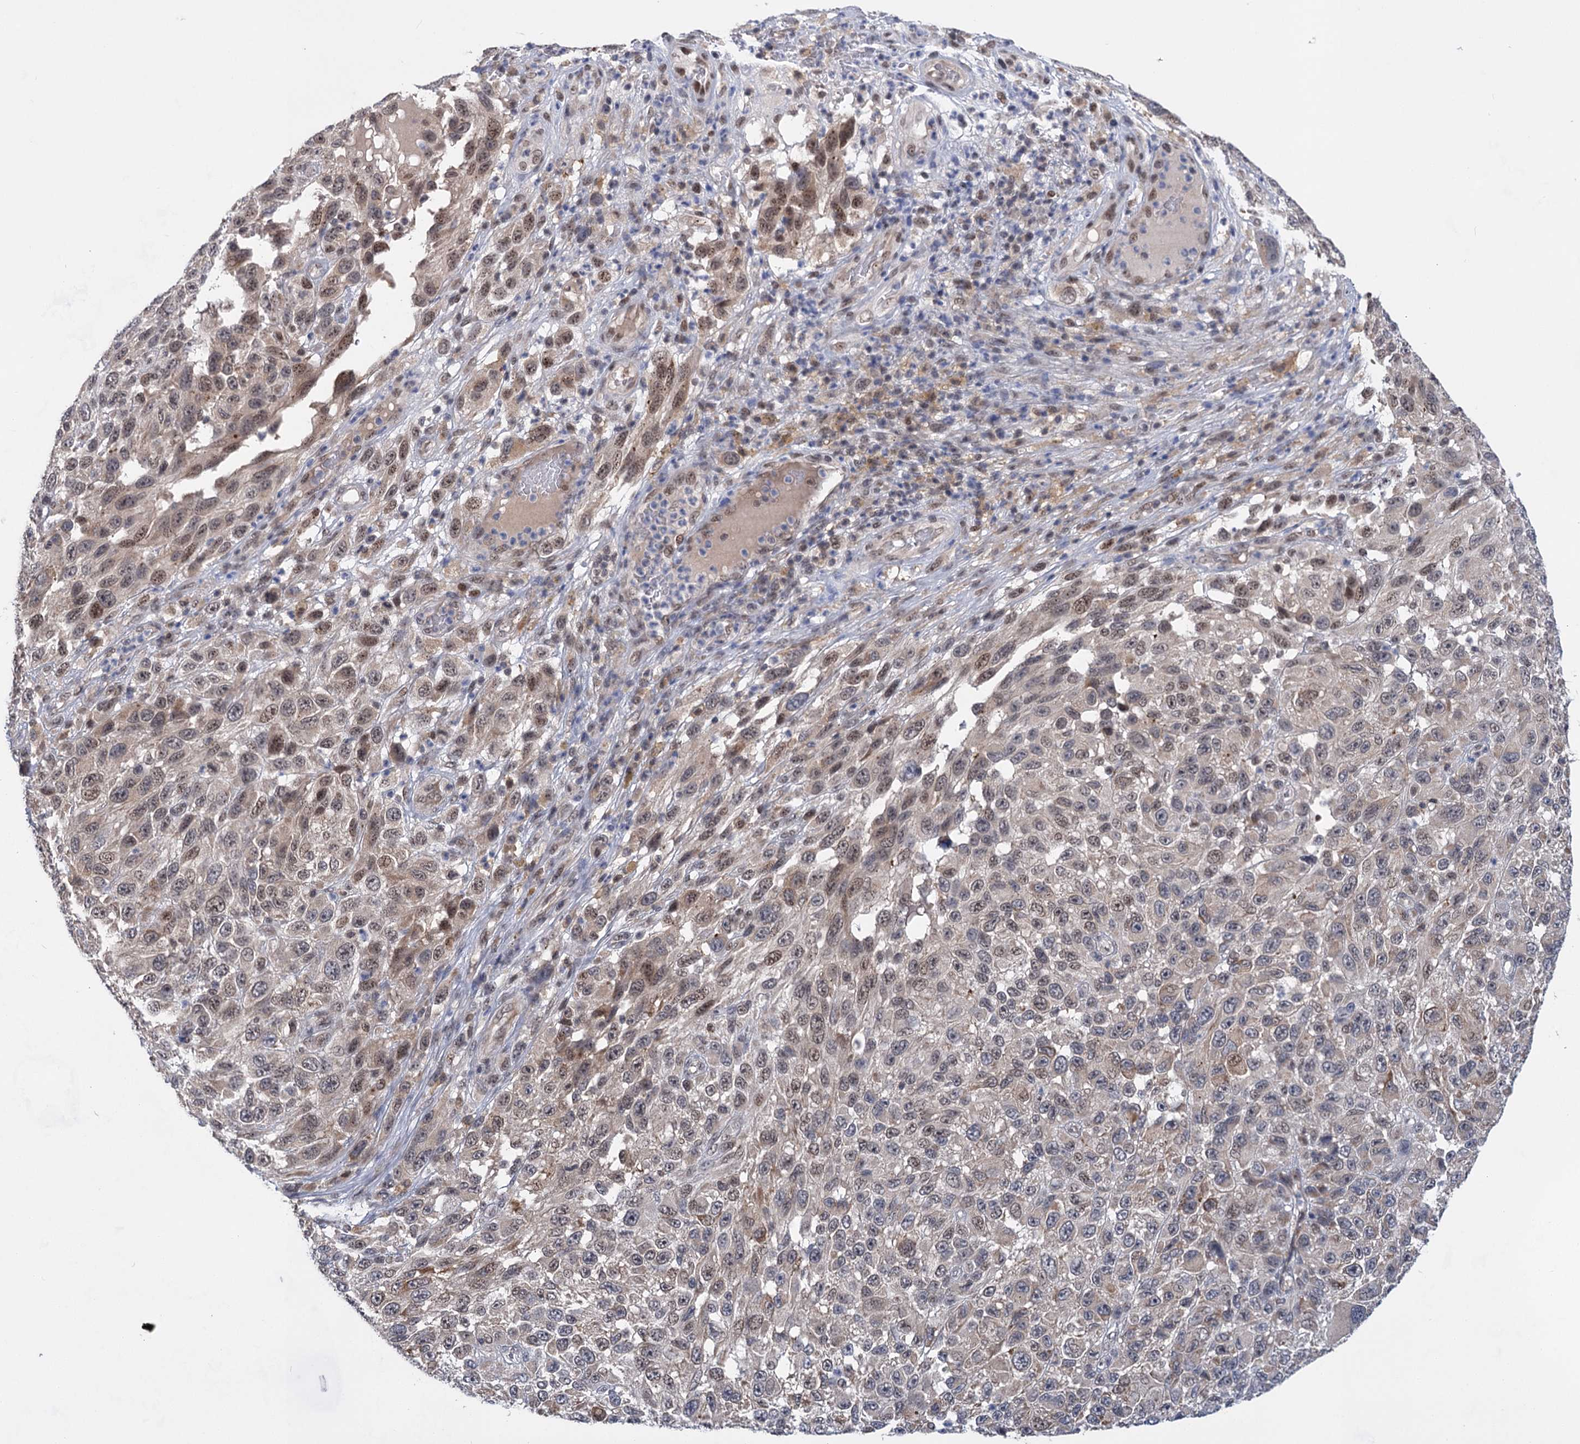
{"staining": {"intensity": "moderate", "quantity": "<25%", "location": "nuclear"}, "tissue": "melanoma", "cell_type": "Tumor cells", "image_type": "cancer", "snomed": [{"axis": "morphology", "description": "Malignant melanoma, NOS"}, {"axis": "topography", "description": "Skin"}], "caption": "This image shows immunohistochemistry staining of melanoma, with low moderate nuclear expression in about <25% of tumor cells.", "gene": "TTC17", "patient": {"sex": "female", "age": 96}}